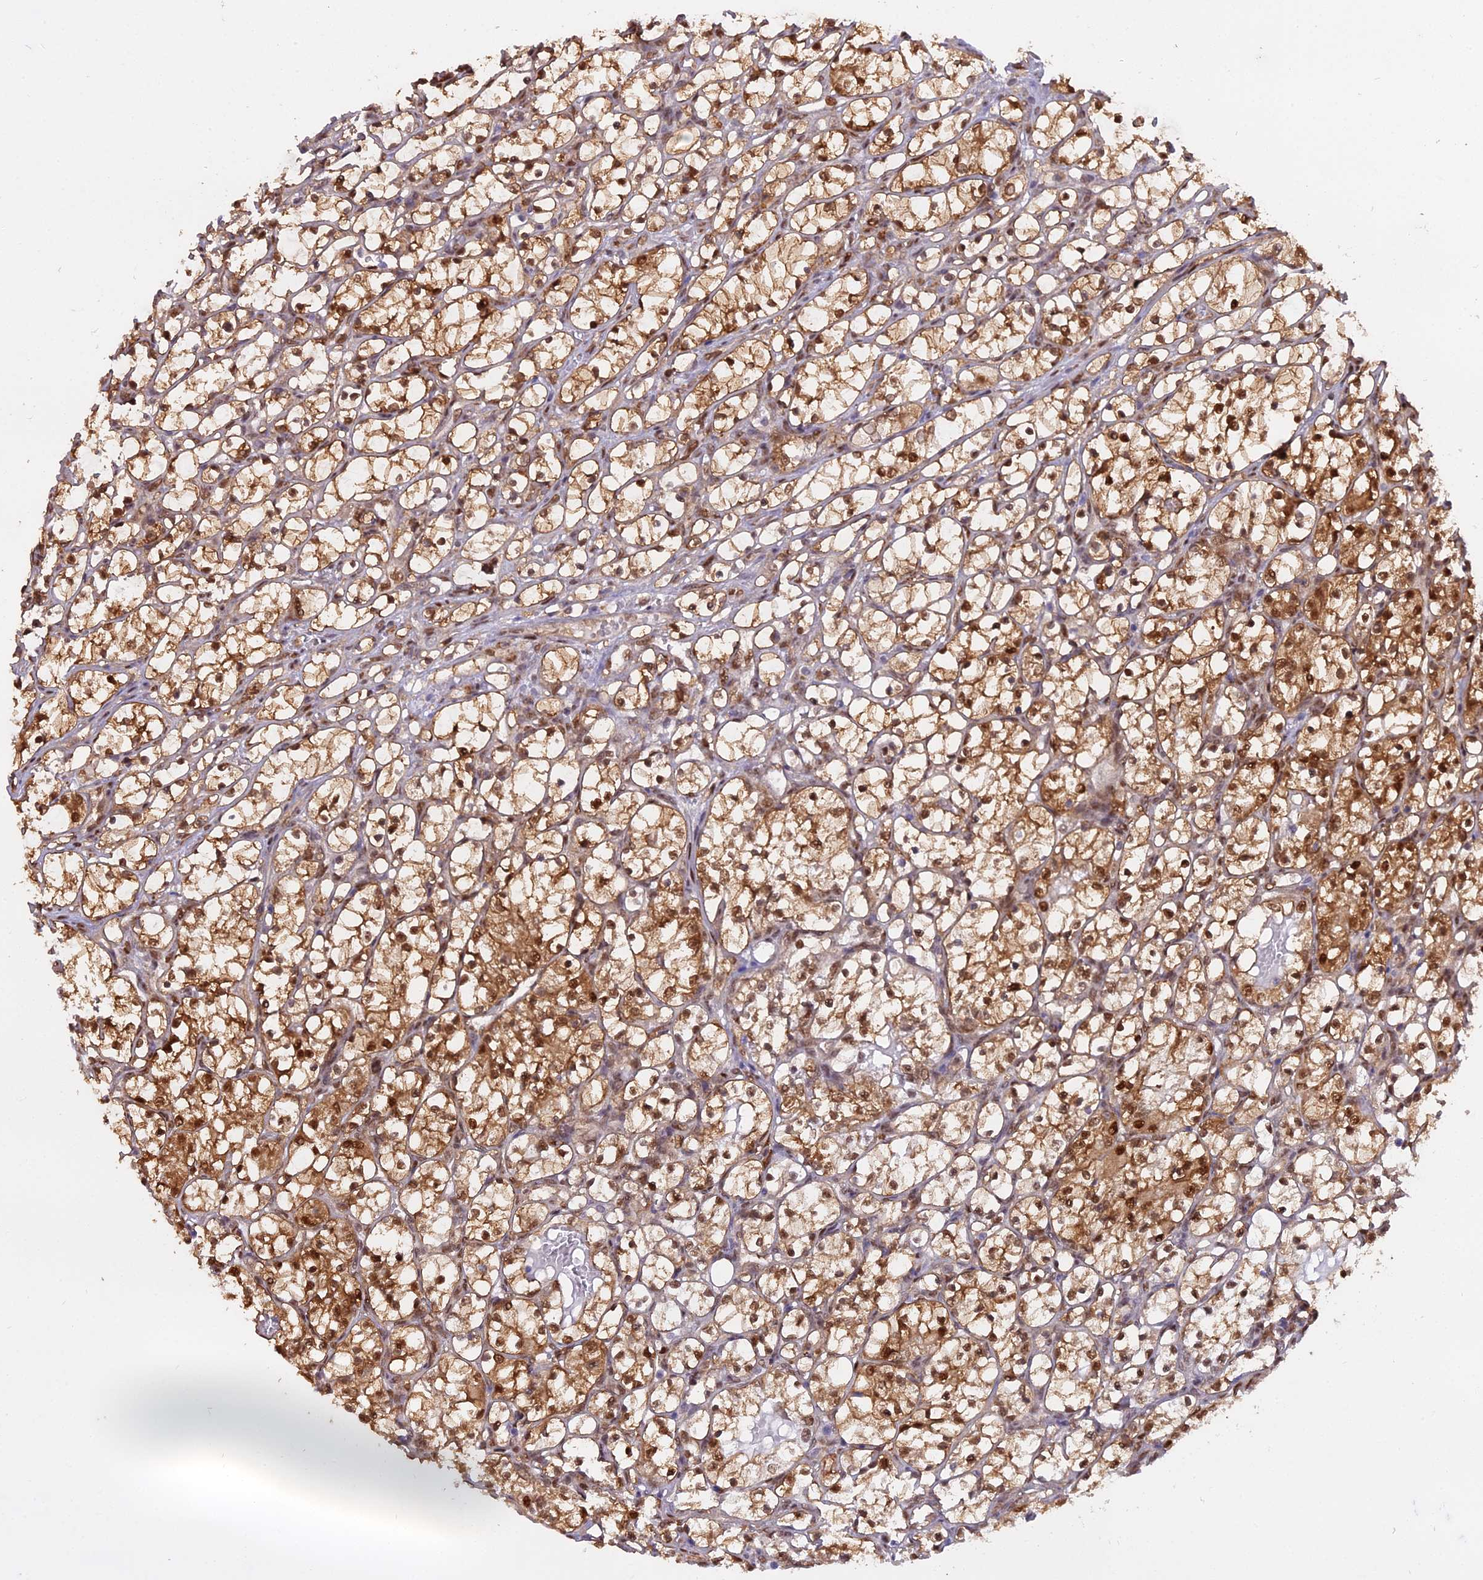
{"staining": {"intensity": "strong", "quantity": ">75%", "location": "cytoplasmic/membranous,nuclear"}, "tissue": "renal cancer", "cell_type": "Tumor cells", "image_type": "cancer", "snomed": [{"axis": "morphology", "description": "Adenocarcinoma, NOS"}, {"axis": "topography", "description": "Kidney"}], "caption": "This image demonstrates immunohistochemistry staining of renal adenocarcinoma, with high strong cytoplasmic/membranous and nuclear staining in approximately >75% of tumor cells.", "gene": "NPEPL1", "patient": {"sex": "female", "age": 69}}